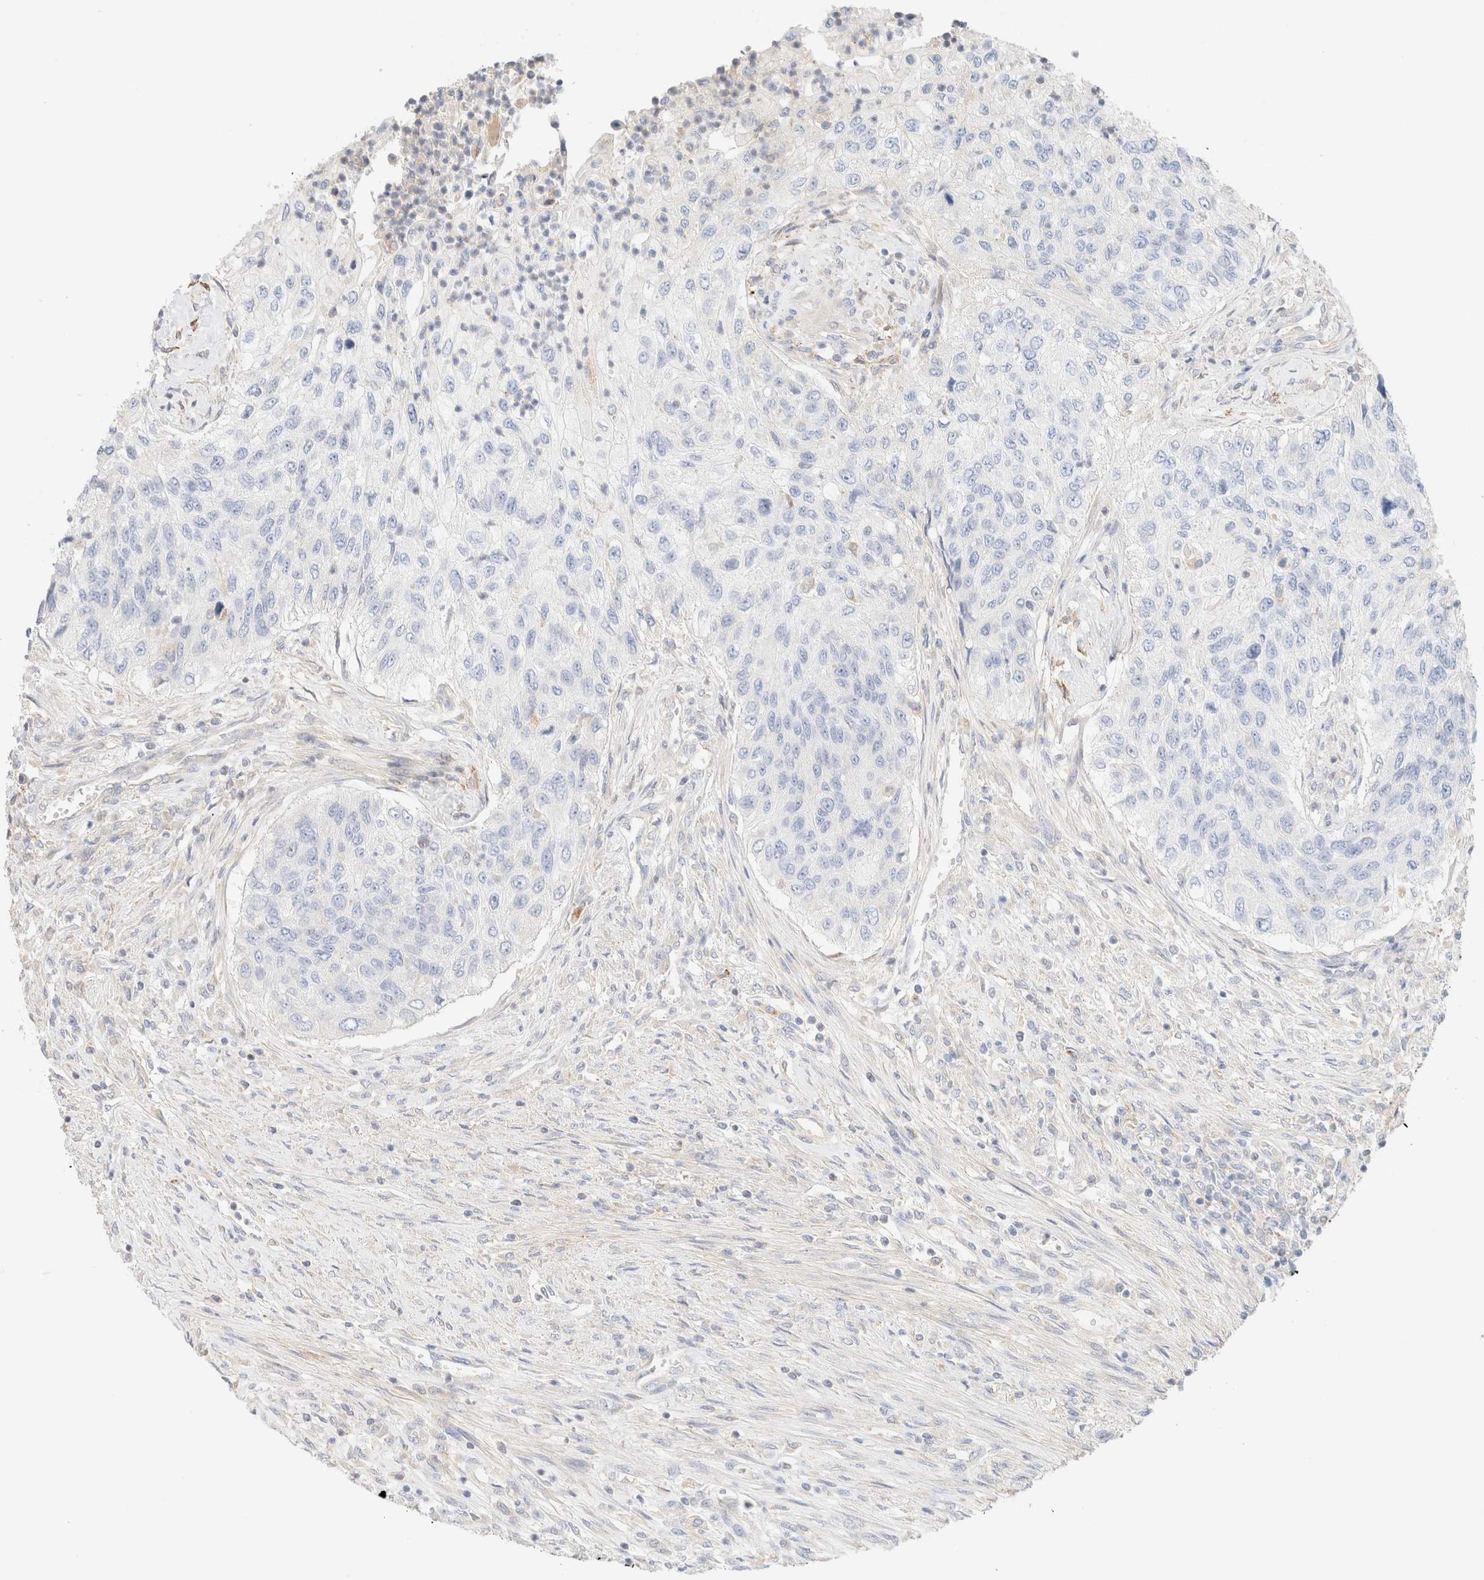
{"staining": {"intensity": "negative", "quantity": "none", "location": "none"}, "tissue": "urothelial cancer", "cell_type": "Tumor cells", "image_type": "cancer", "snomed": [{"axis": "morphology", "description": "Urothelial carcinoma, High grade"}, {"axis": "topography", "description": "Urinary bladder"}], "caption": "DAB (3,3'-diaminobenzidine) immunohistochemical staining of human urothelial carcinoma (high-grade) displays no significant positivity in tumor cells. The staining is performed using DAB brown chromogen with nuclei counter-stained in using hematoxylin.", "gene": "SARM1", "patient": {"sex": "female", "age": 60}}